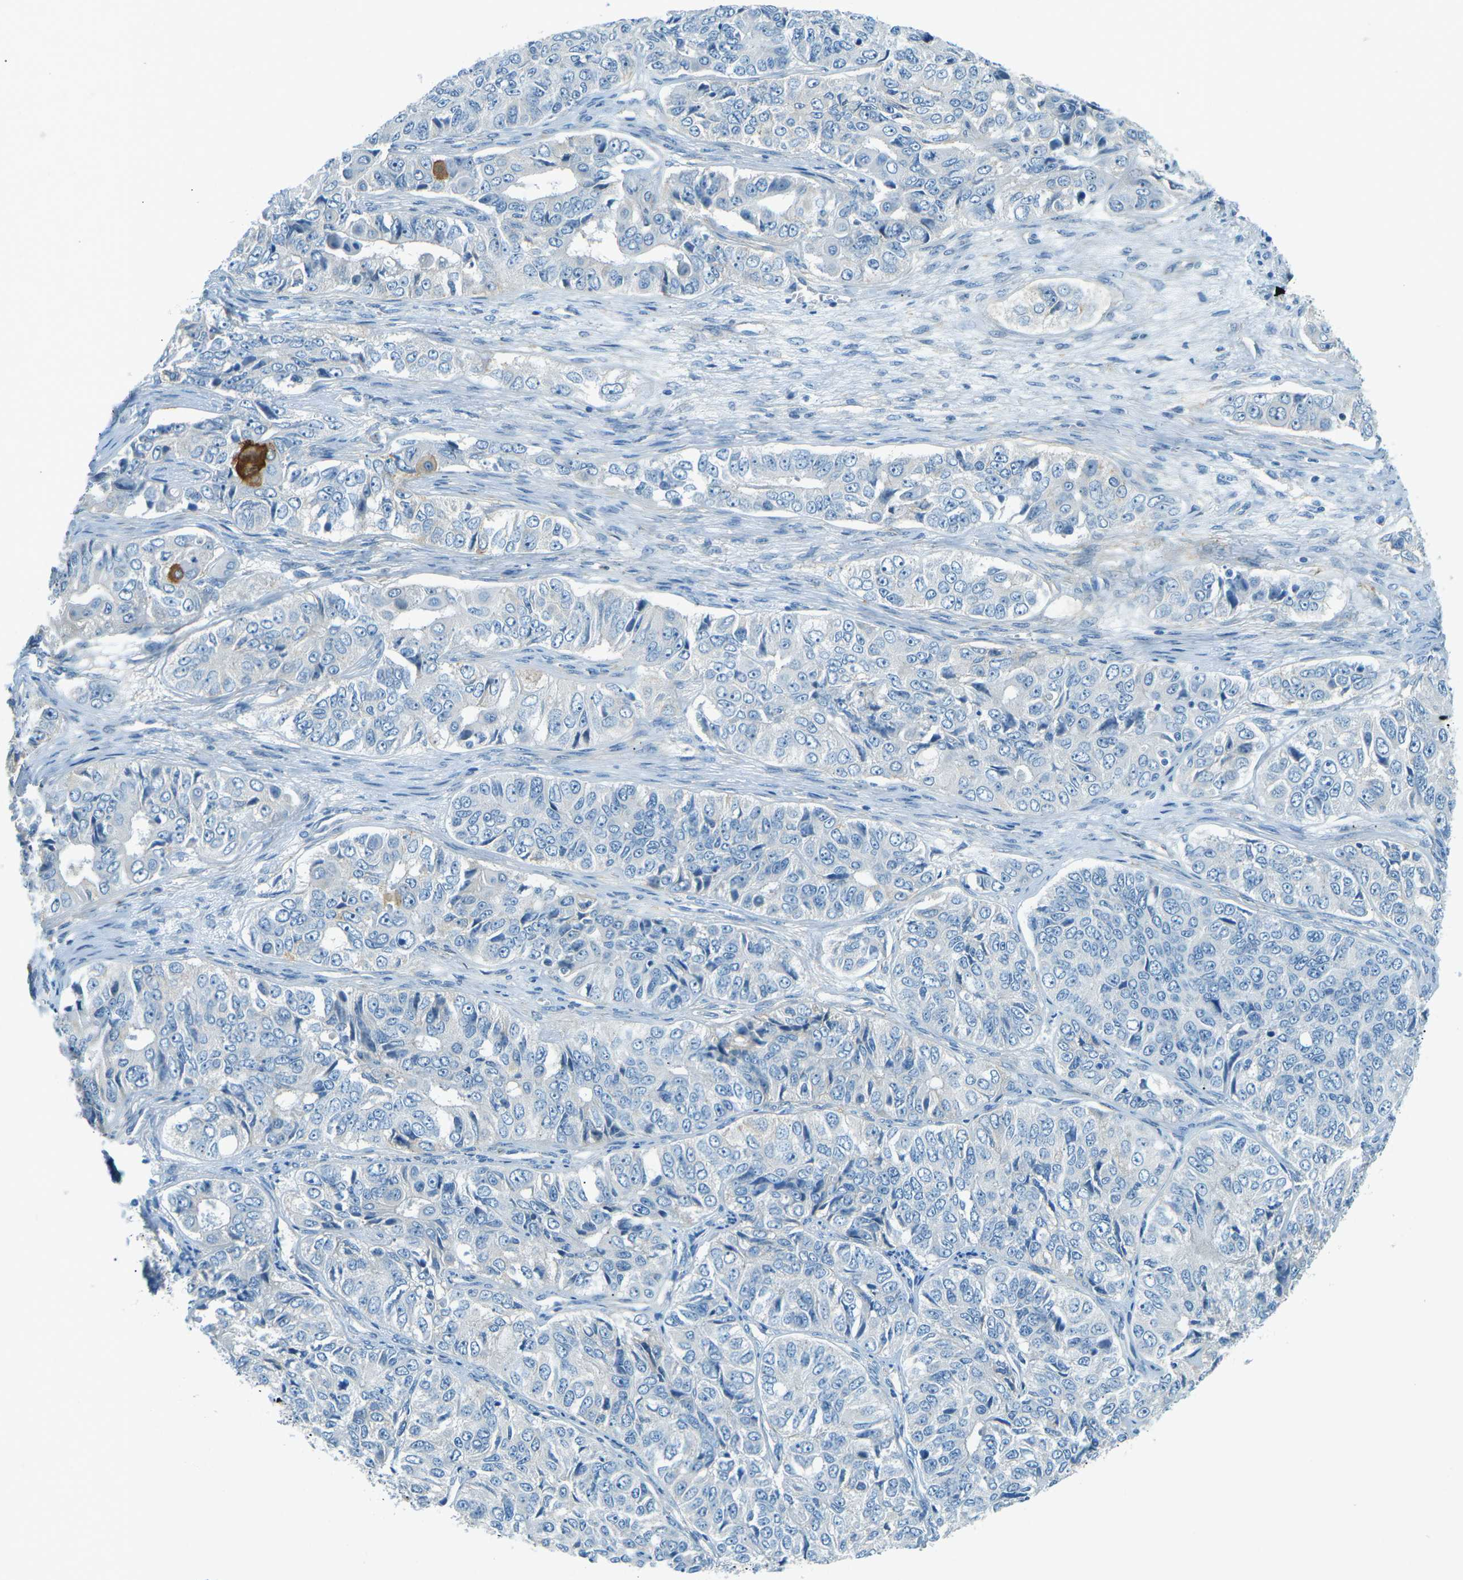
{"staining": {"intensity": "negative", "quantity": "none", "location": "none"}, "tissue": "ovarian cancer", "cell_type": "Tumor cells", "image_type": "cancer", "snomed": [{"axis": "morphology", "description": "Carcinoma, endometroid"}, {"axis": "topography", "description": "Ovary"}], "caption": "Human ovarian cancer (endometroid carcinoma) stained for a protein using immunohistochemistry demonstrates no positivity in tumor cells.", "gene": "ZNF367", "patient": {"sex": "female", "age": 51}}